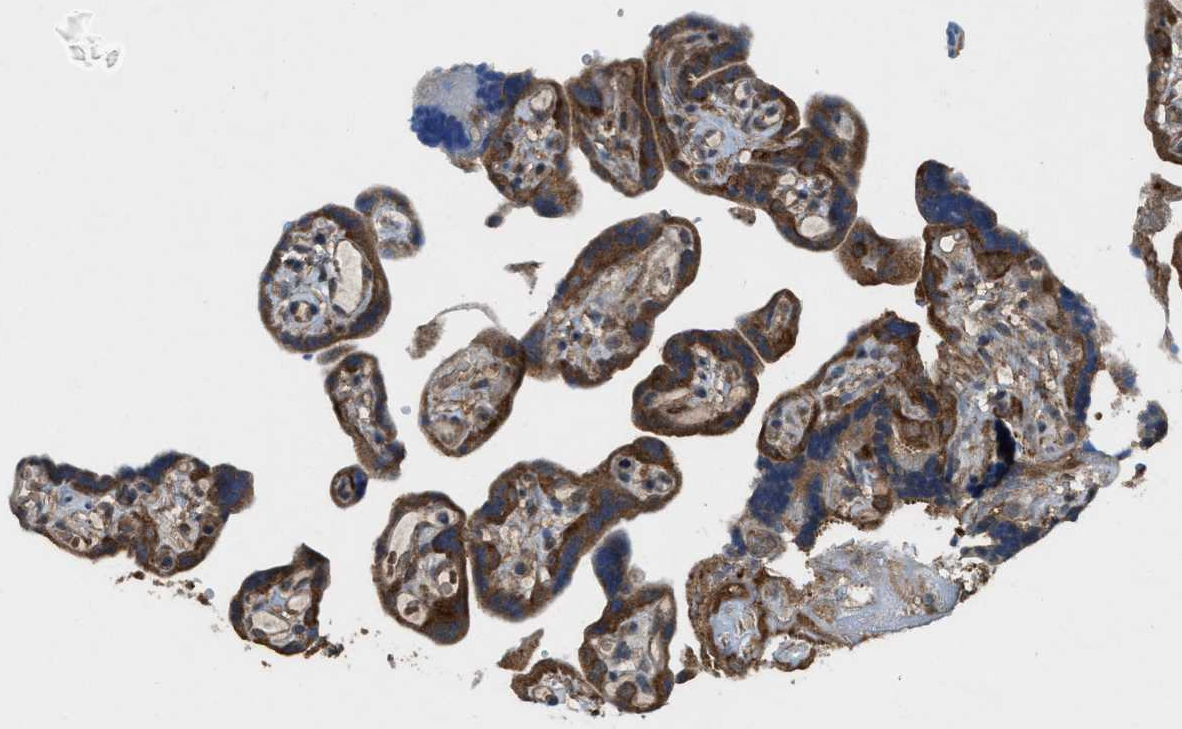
{"staining": {"intensity": "strong", "quantity": ">75%", "location": "cytoplasmic/membranous"}, "tissue": "placenta", "cell_type": "Decidual cells", "image_type": "normal", "snomed": [{"axis": "morphology", "description": "Normal tissue, NOS"}, {"axis": "topography", "description": "Placenta"}], "caption": "Strong cytoplasmic/membranous protein expression is seen in about >75% of decidual cells in placenta. The staining was performed using DAB (3,3'-diaminobenzidine) to visualize the protein expression in brown, while the nuclei were stained in blue with hematoxylin (Magnification: 20x).", "gene": "ARHGEF5", "patient": {"sex": "female", "age": 30}}